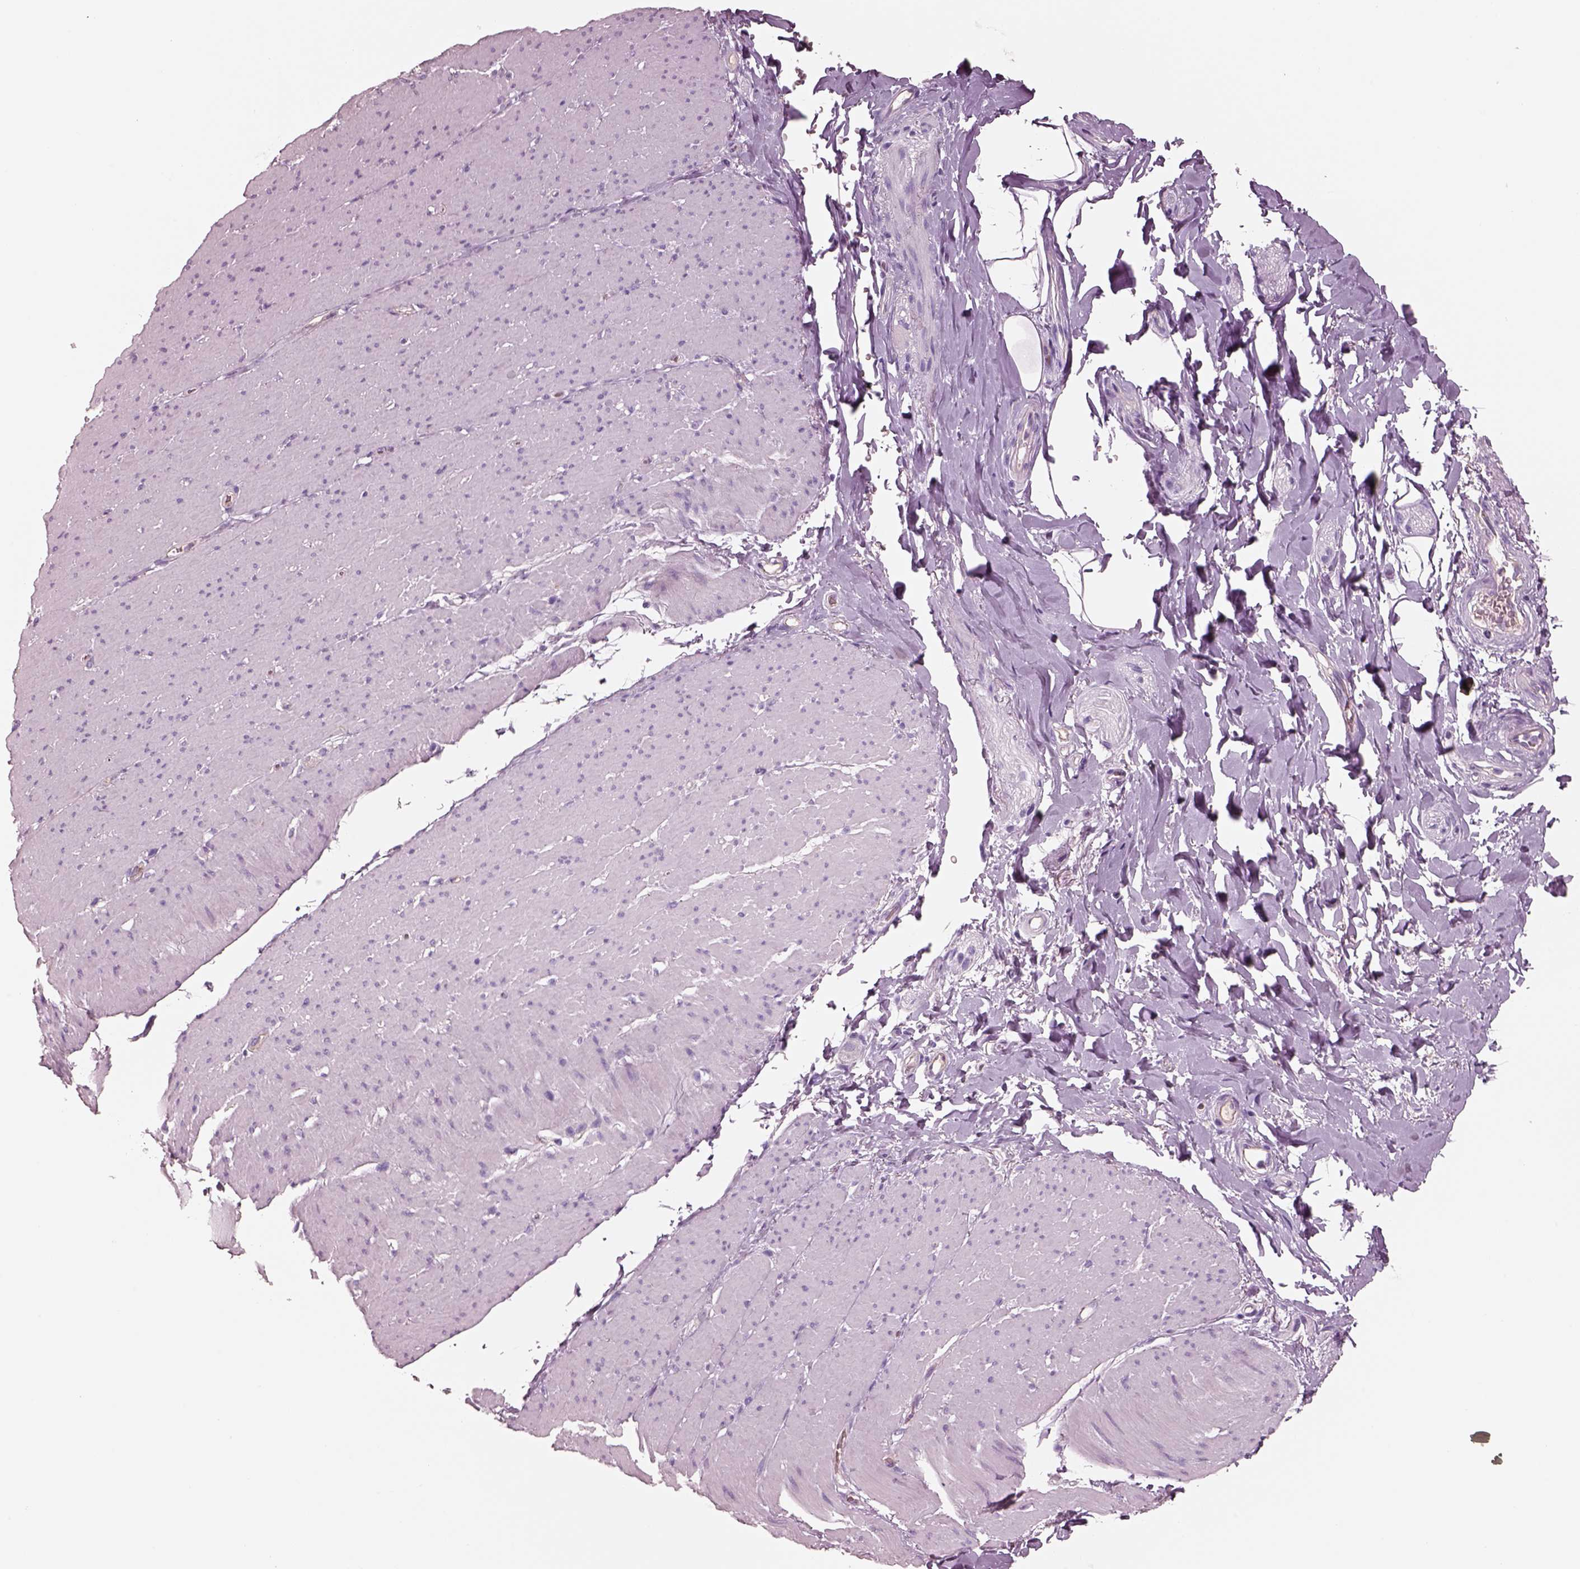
{"staining": {"intensity": "negative", "quantity": "none", "location": "none"}, "tissue": "smooth muscle", "cell_type": "Smooth muscle cells", "image_type": "normal", "snomed": [{"axis": "morphology", "description": "Normal tissue, NOS"}, {"axis": "topography", "description": "Smooth muscle"}, {"axis": "topography", "description": "Rectum"}], "caption": "High power microscopy micrograph of an immunohistochemistry photomicrograph of unremarkable smooth muscle, revealing no significant staining in smooth muscle cells. (Stains: DAB immunohistochemistry (IHC) with hematoxylin counter stain, Microscopy: brightfield microscopy at high magnification).", "gene": "IGLL1", "patient": {"sex": "male", "age": 53}}